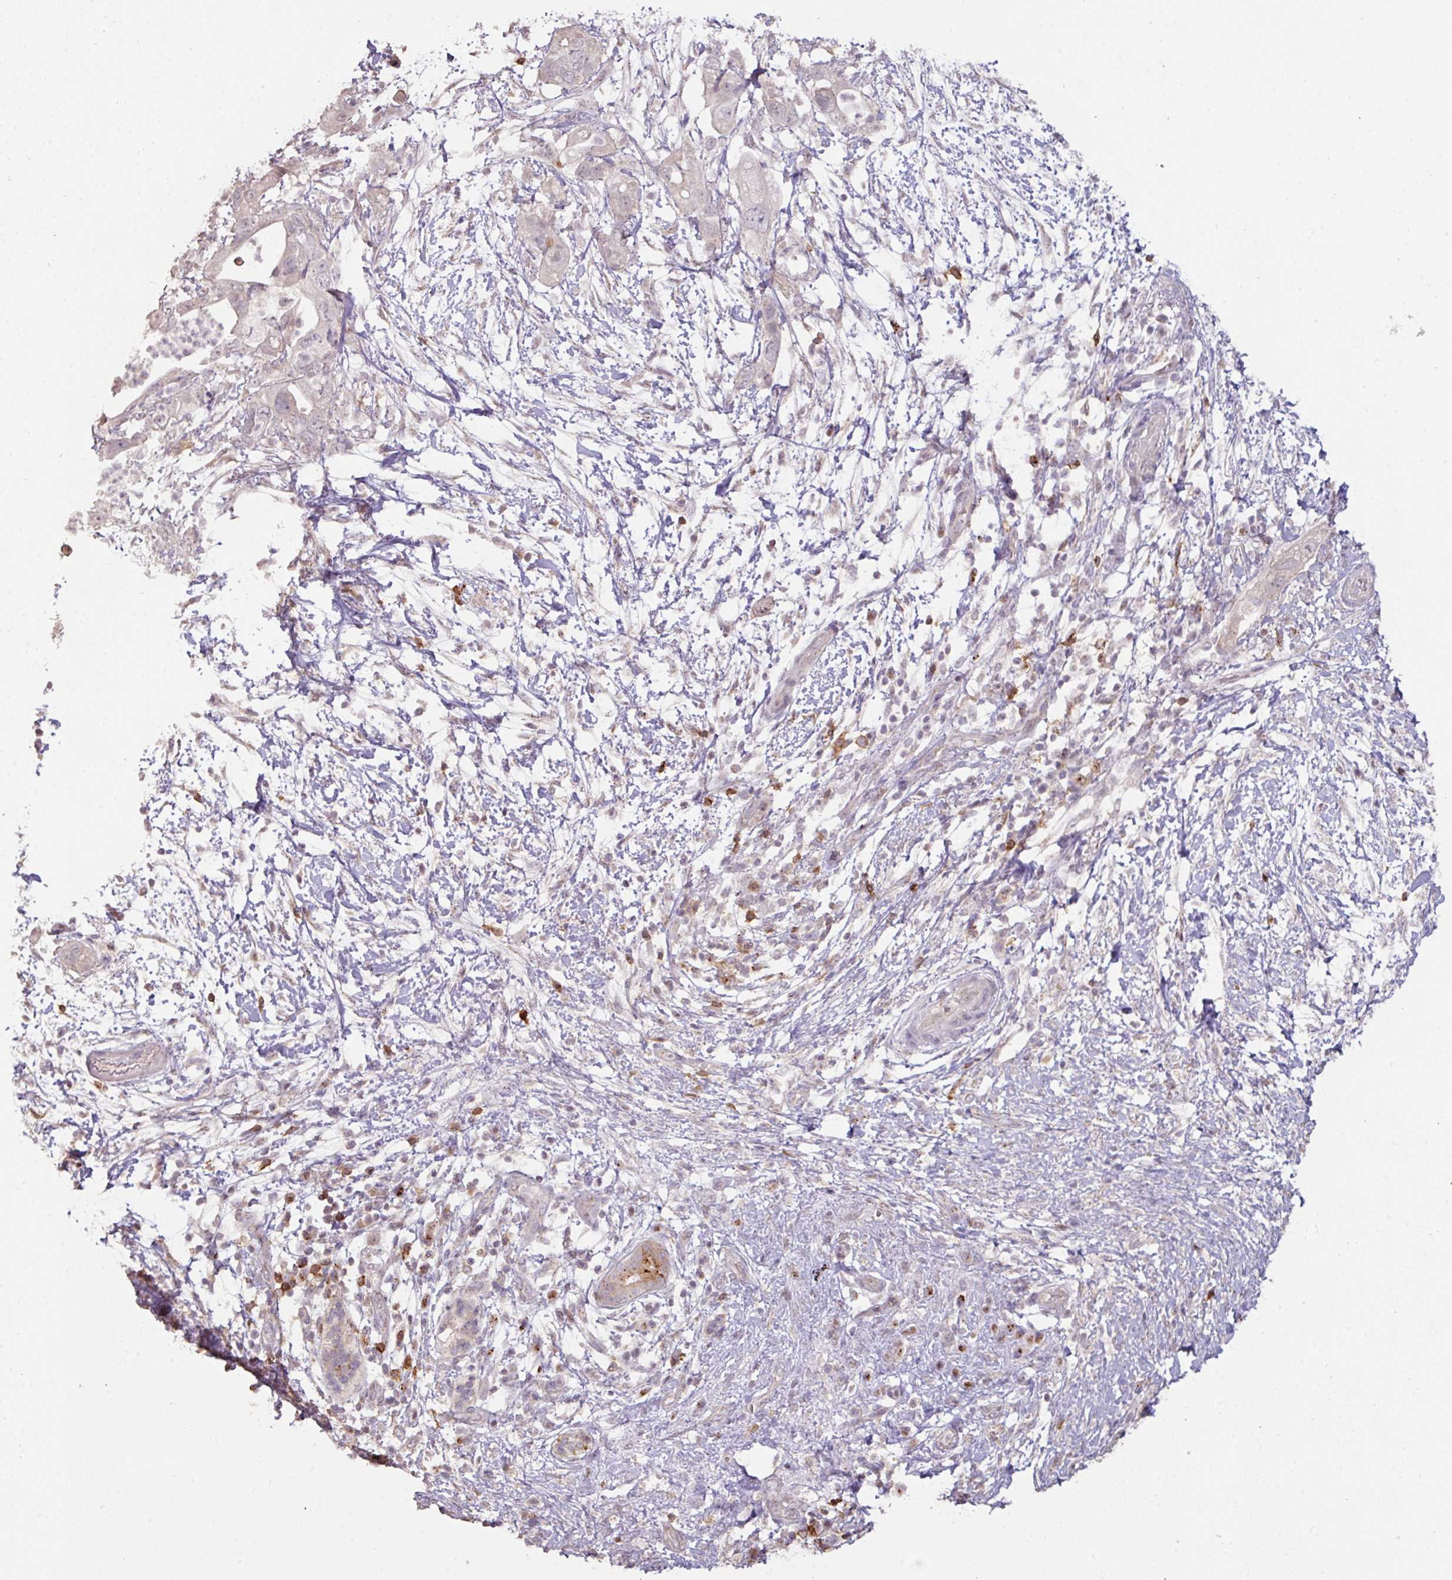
{"staining": {"intensity": "negative", "quantity": "none", "location": "none"}, "tissue": "pancreatic cancer", "cell_type": "Tumor cells", "image_type": "cancer", "snomed": [{"axis": "morphology", "description": "Adenocarcinoma, NOS"}, {"axis": "topography", "description": "Pancreas"}], "caption": "This is a photomicrograph of IHC staining of pancreatic cancer (adenocarcinoma), which shows no positivity in tumor cells.", "gene": "CXCR5", "patient": {"sex": "female", "age": 72}}